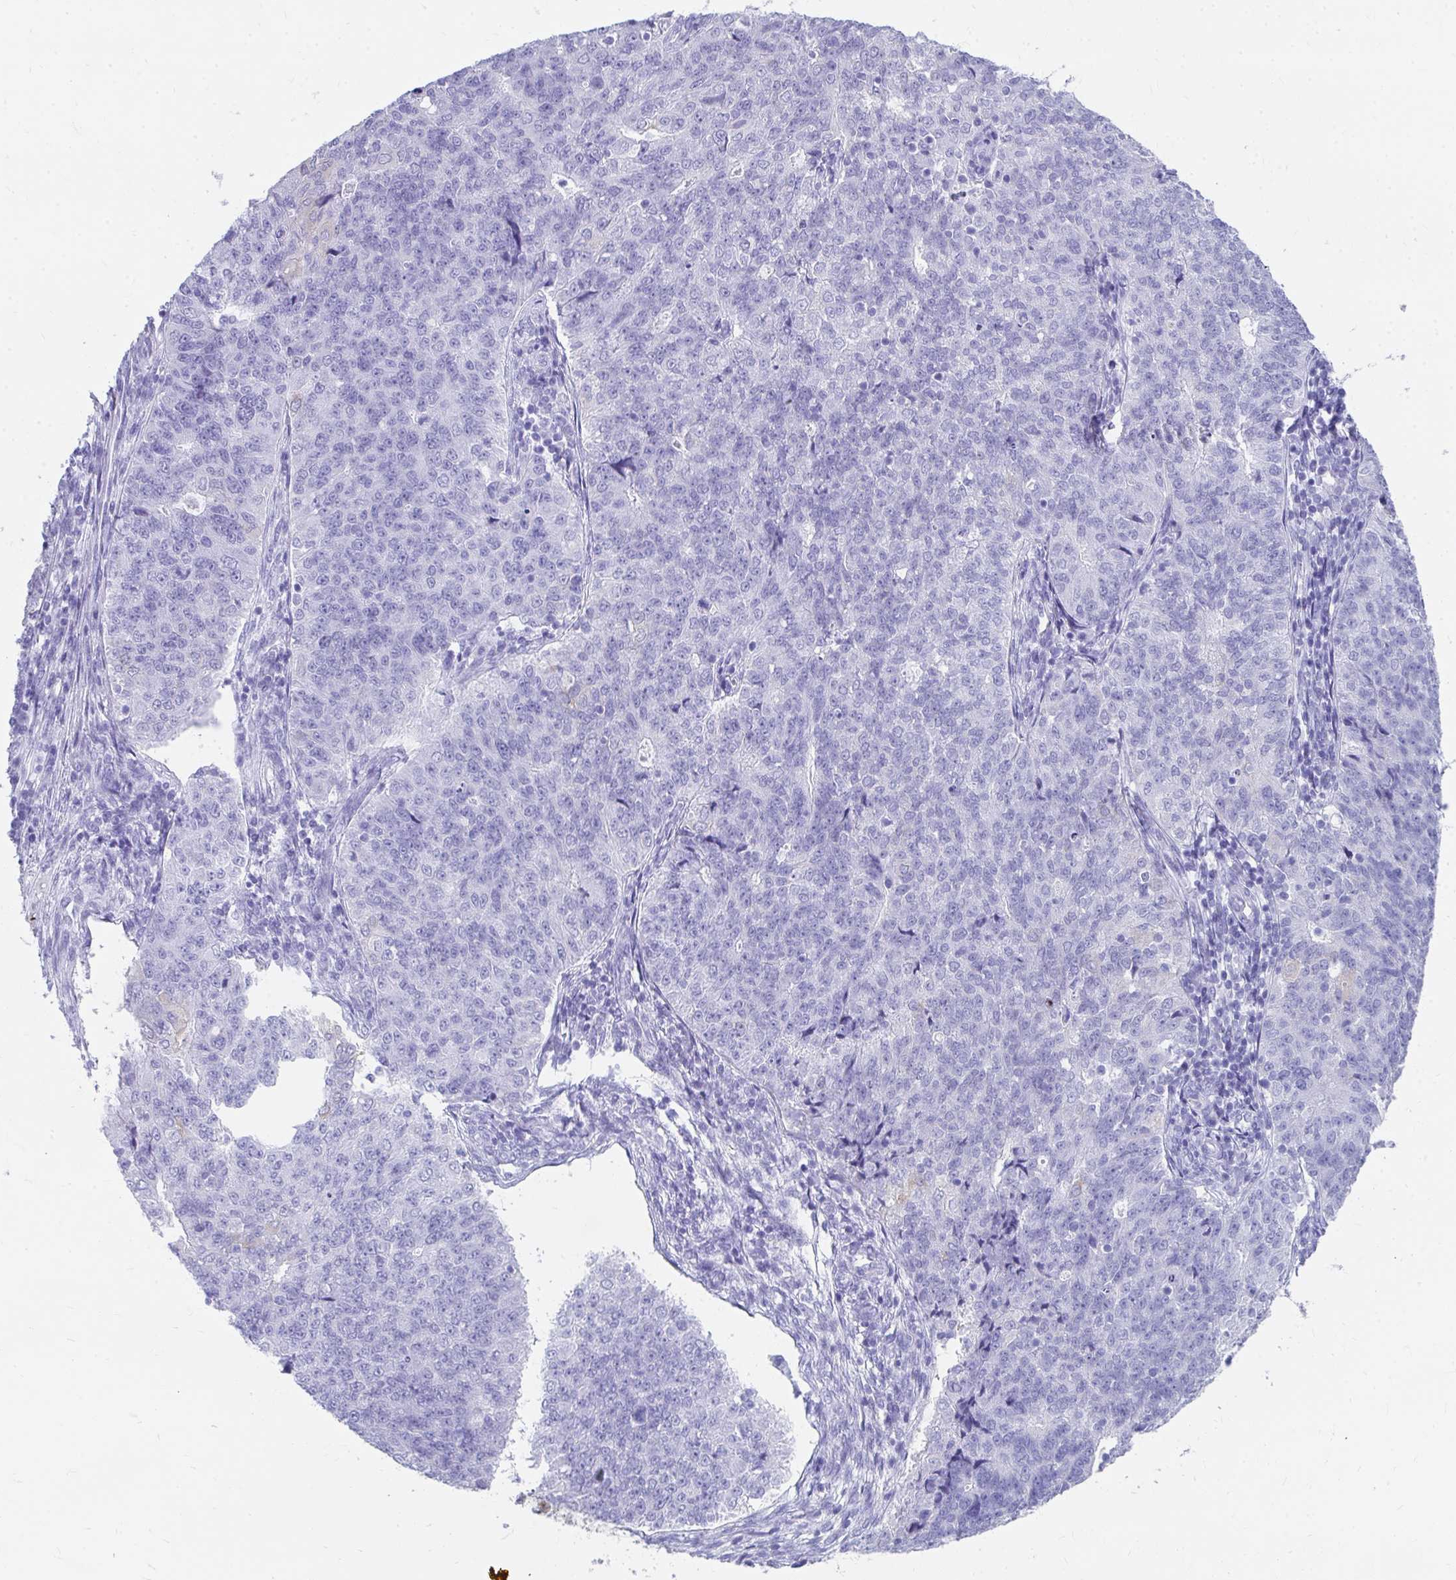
{"staining": {"intensity": "moderate", "quantity": "<25%", "location": "cytoplasmic/membranous"}, "tissue": "endometrial cancer", "cell_type": "Tumor cells", "image_type": "cancer", "snomed": [{"axis": "morphology", "description": "Adenocarcinoma, NOS"}, {"axis": "topography", "description": "Endometrium"}], "caption": "An immunohistochemistry histopathology image of tumor tissue is shown. Protein staining in brown labels moderate cytoplasmic/membranous positivity in adenocarcinoma (endometrial) within tumor cells.", "gene": "HGD", "patient": {"sex": "female", "age": 43}}